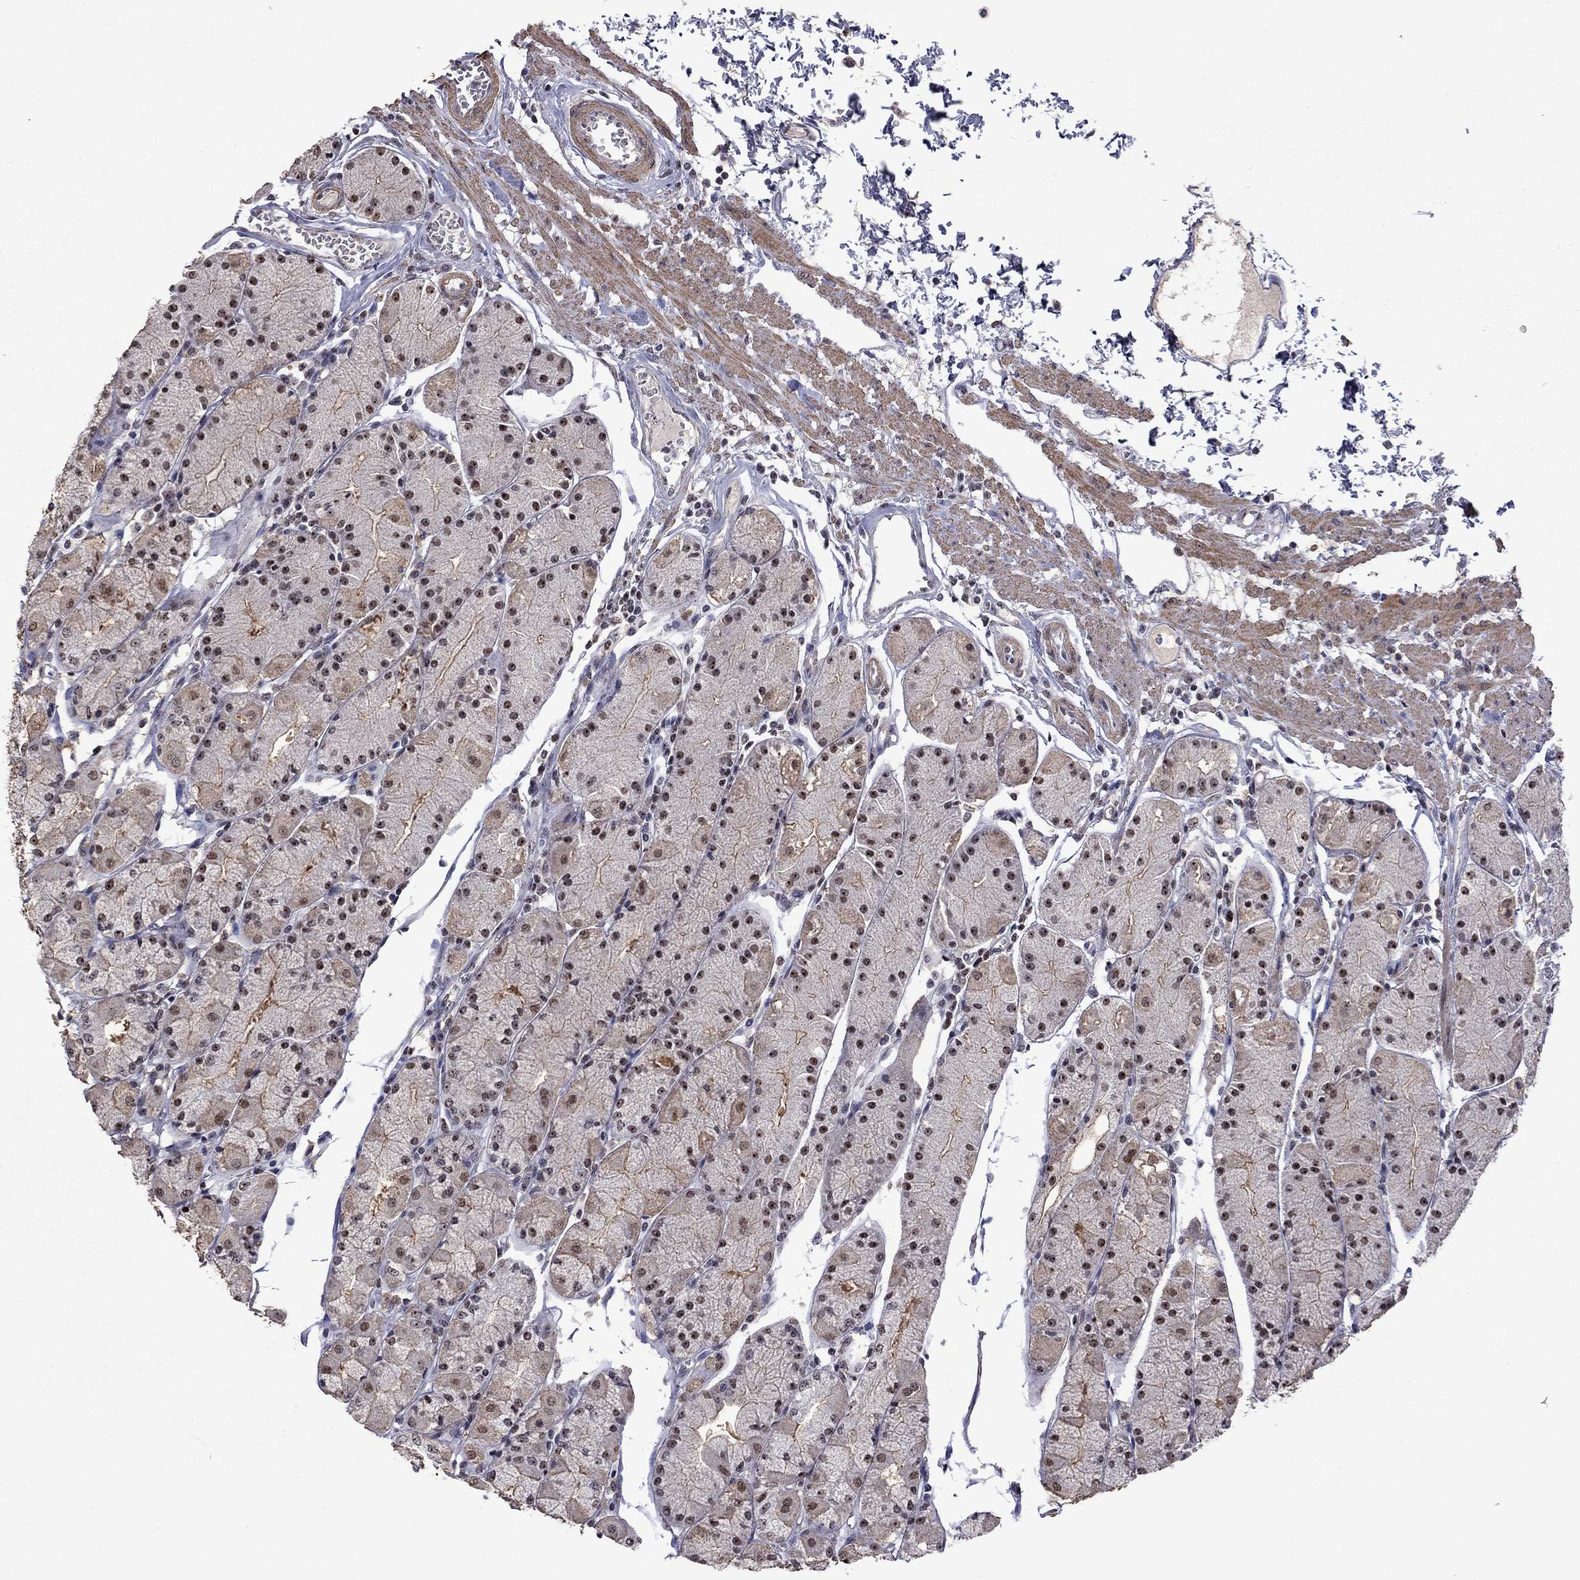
{"staining": {"intensity": "moderate", "quantity": "<25%", "location": "cytoplasmic/membranous,nuclear"}, "tissue": "stomach", "cell_type": "Glandular cells", "image_type": "normal", "snomed": [{"axis": "morphology", "description": "Normal tissue, NOS"}, {"axis": "topography", "description": "Stomach, upper"}], "caption": "Immunohistochemistry image of normal stomach: stomach stained using IHC shows low levels of moderate protein expression localized specifically in the cytoplasmic/membranous,nuclear of glandular cells, appearing as a cytoplasmic/membranous,nuclear brown color.", "gene": "SPOUT1", "patient": {"sex": "male", "age": 69}}